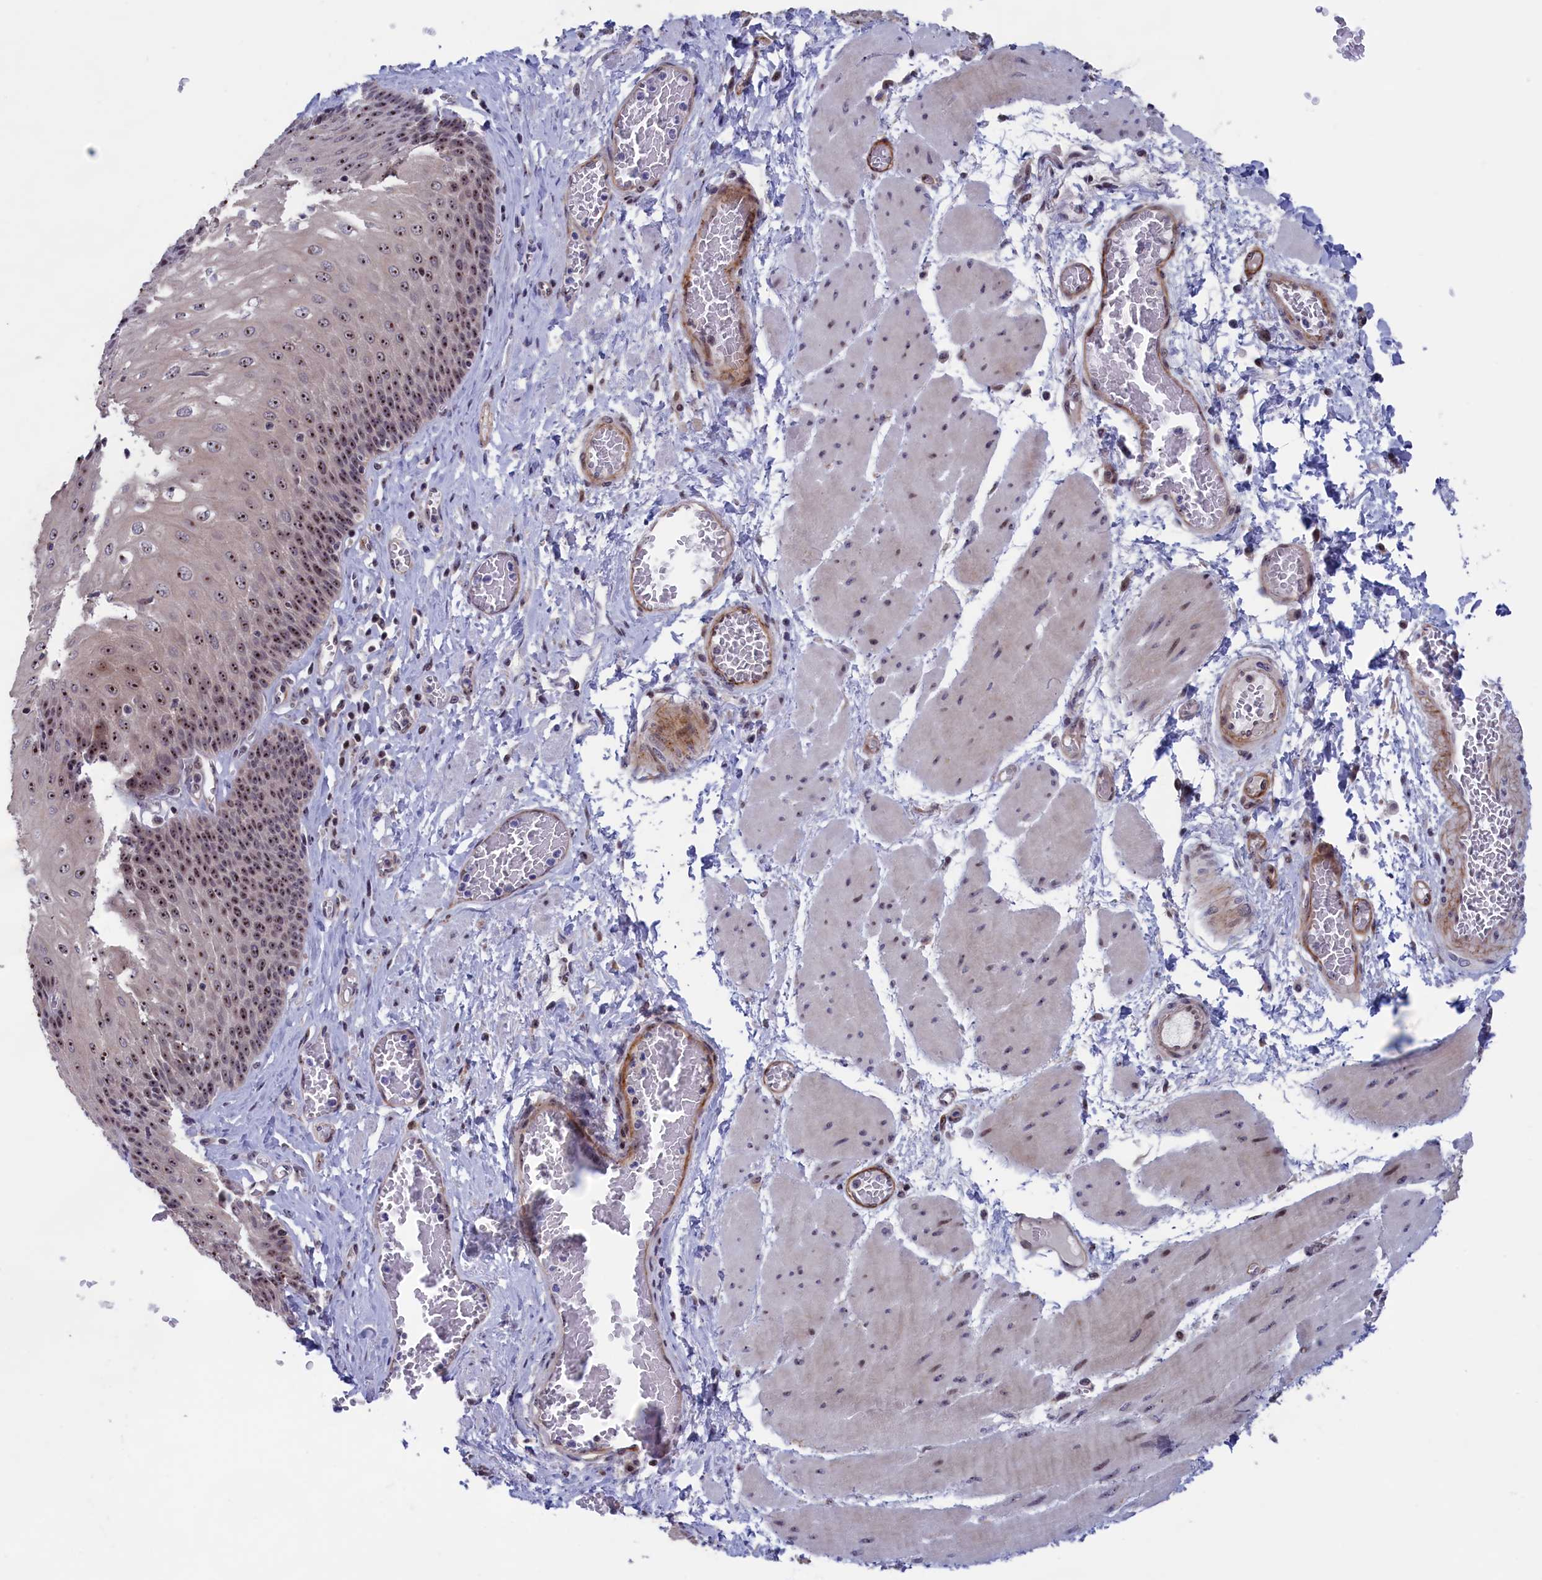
{"staining": {"intensity": "moderate", "quantity": ">75%", "location": "nuclear"}, "tissue": "esophagus", "cell_type": "Squamous epithelial cells", "image_type": "normal", "snomed": [{"axis": "morphology", "description": "Normal tissue, NOS"}, {"axis": "topography", "description": "Esophagus"}], "caption": "The micrograph reveals staining of unremarkable esophagus, revealing moderate nuclear protein expression (brown color) within squamous epithelial cells.", "gene": "PPAN", "patient": {"sex": "male", "age": 60}}